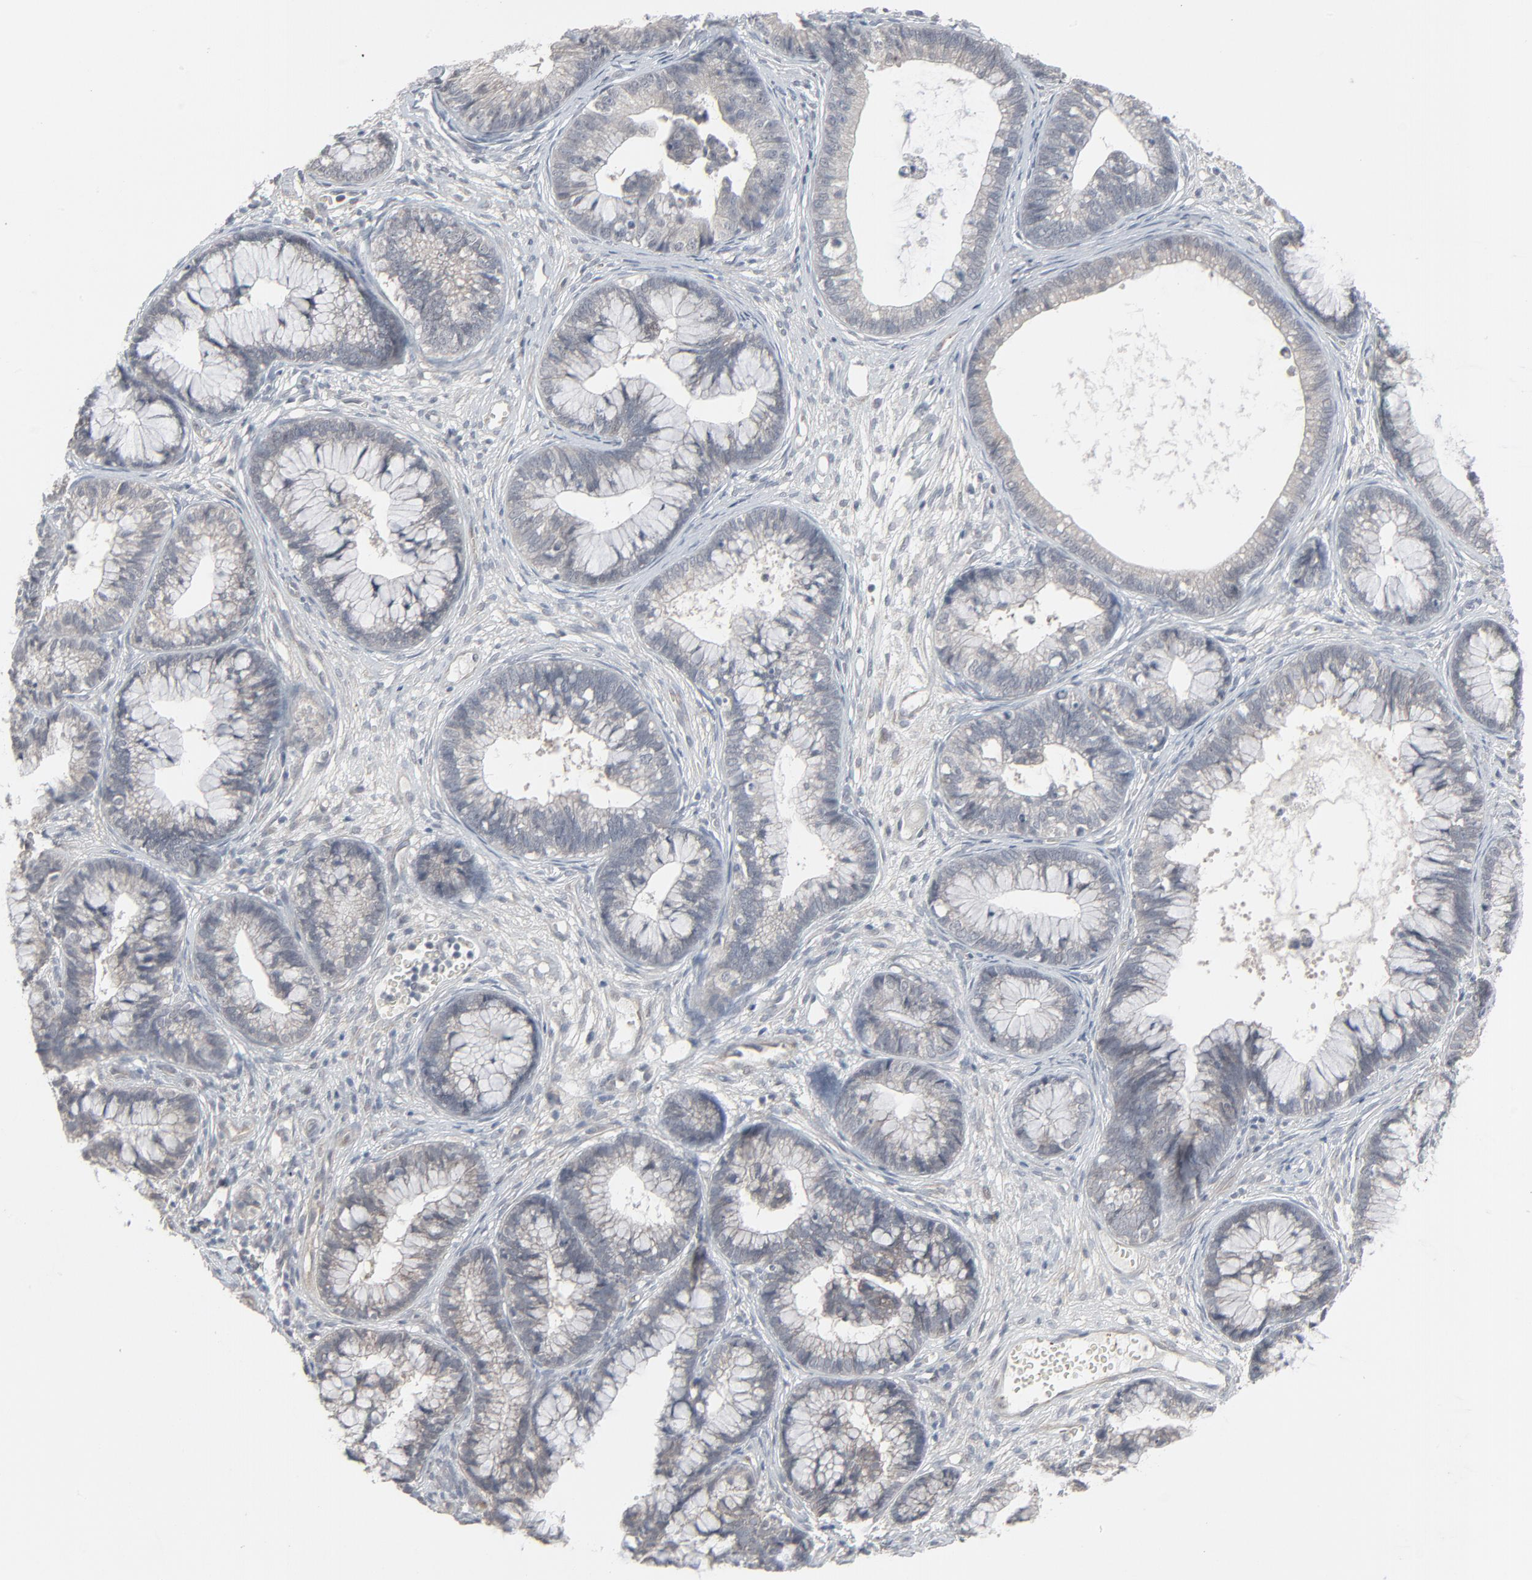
{"staining": {"intensity": "negative", "quantity": "none", "location": "none"}, "tissue": "cervical cancer", "cell_type": "Tumor cells", "image_type": "cancer", "snomed": [{"axis": "morphology", "description": "Adenocarcinoma, NOS"}, {"axis": "topography", "description": "Cervix"}], "caption": "Tumor cells are negative for protein expression in human adenocarcinoma (cervical).", "gene": "NEUROD1", "patient": {"sex": "female", "age": 44}}